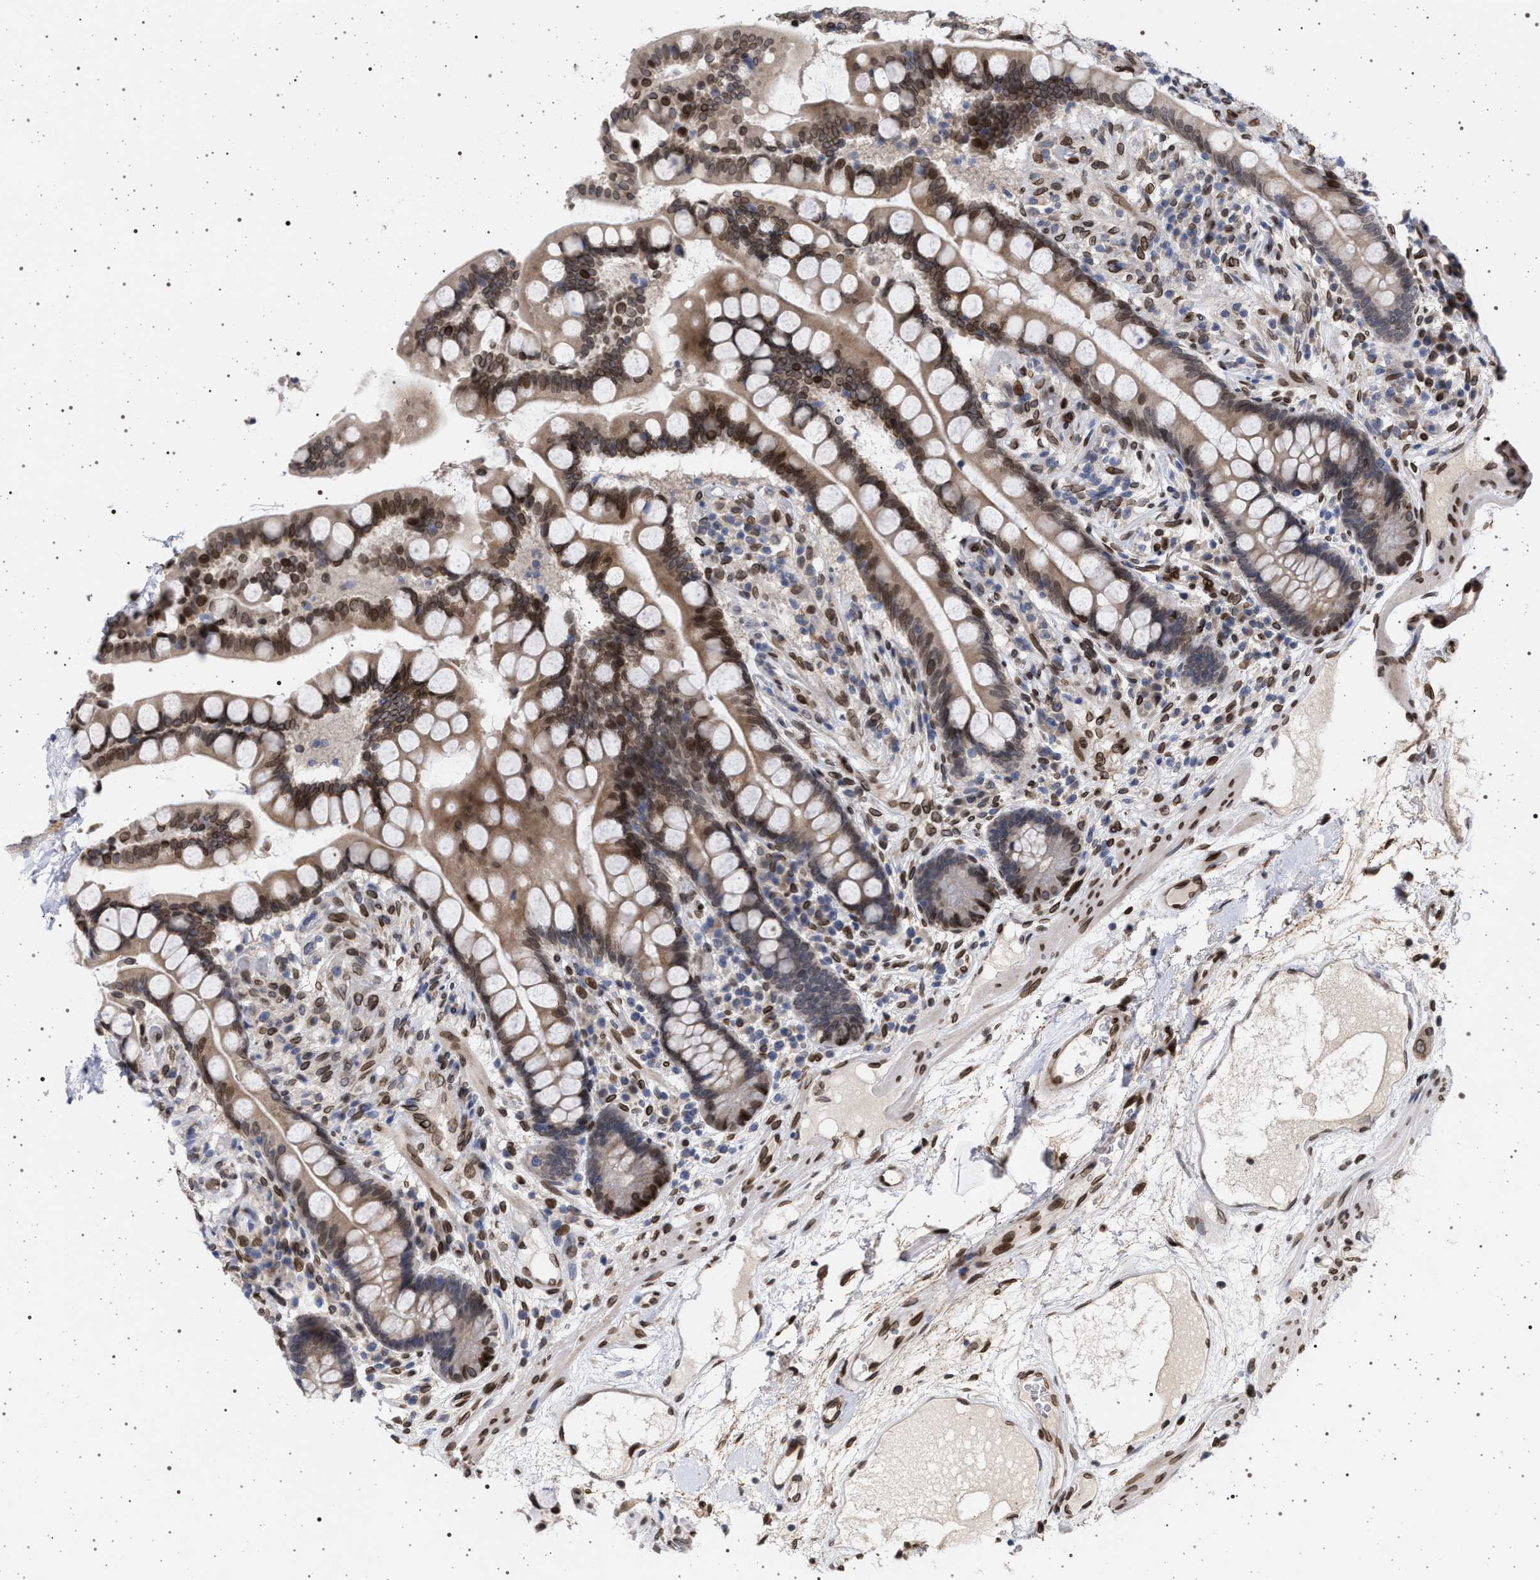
{"staining": {"intensity": "strong", "quantity": ">75%", "location": "cytoplasmic/membranous,nuclear"}, "tissue": "colon", "cell_type": "Endothelial cells", "image_type": "normal", "snomed": [{"axis": "morphology", "description": "Normal tissue, NOS"}, {"axis": "topography", "description": "Colon"}], "caption": "Colon stained for a protein (brown) exhibits strong cytoplasmic/membranous,nuclear positive expression in approximately >75% of endothelial cells.", "gene": "ING2", "patient": {"sex": "male", "age": 73}}